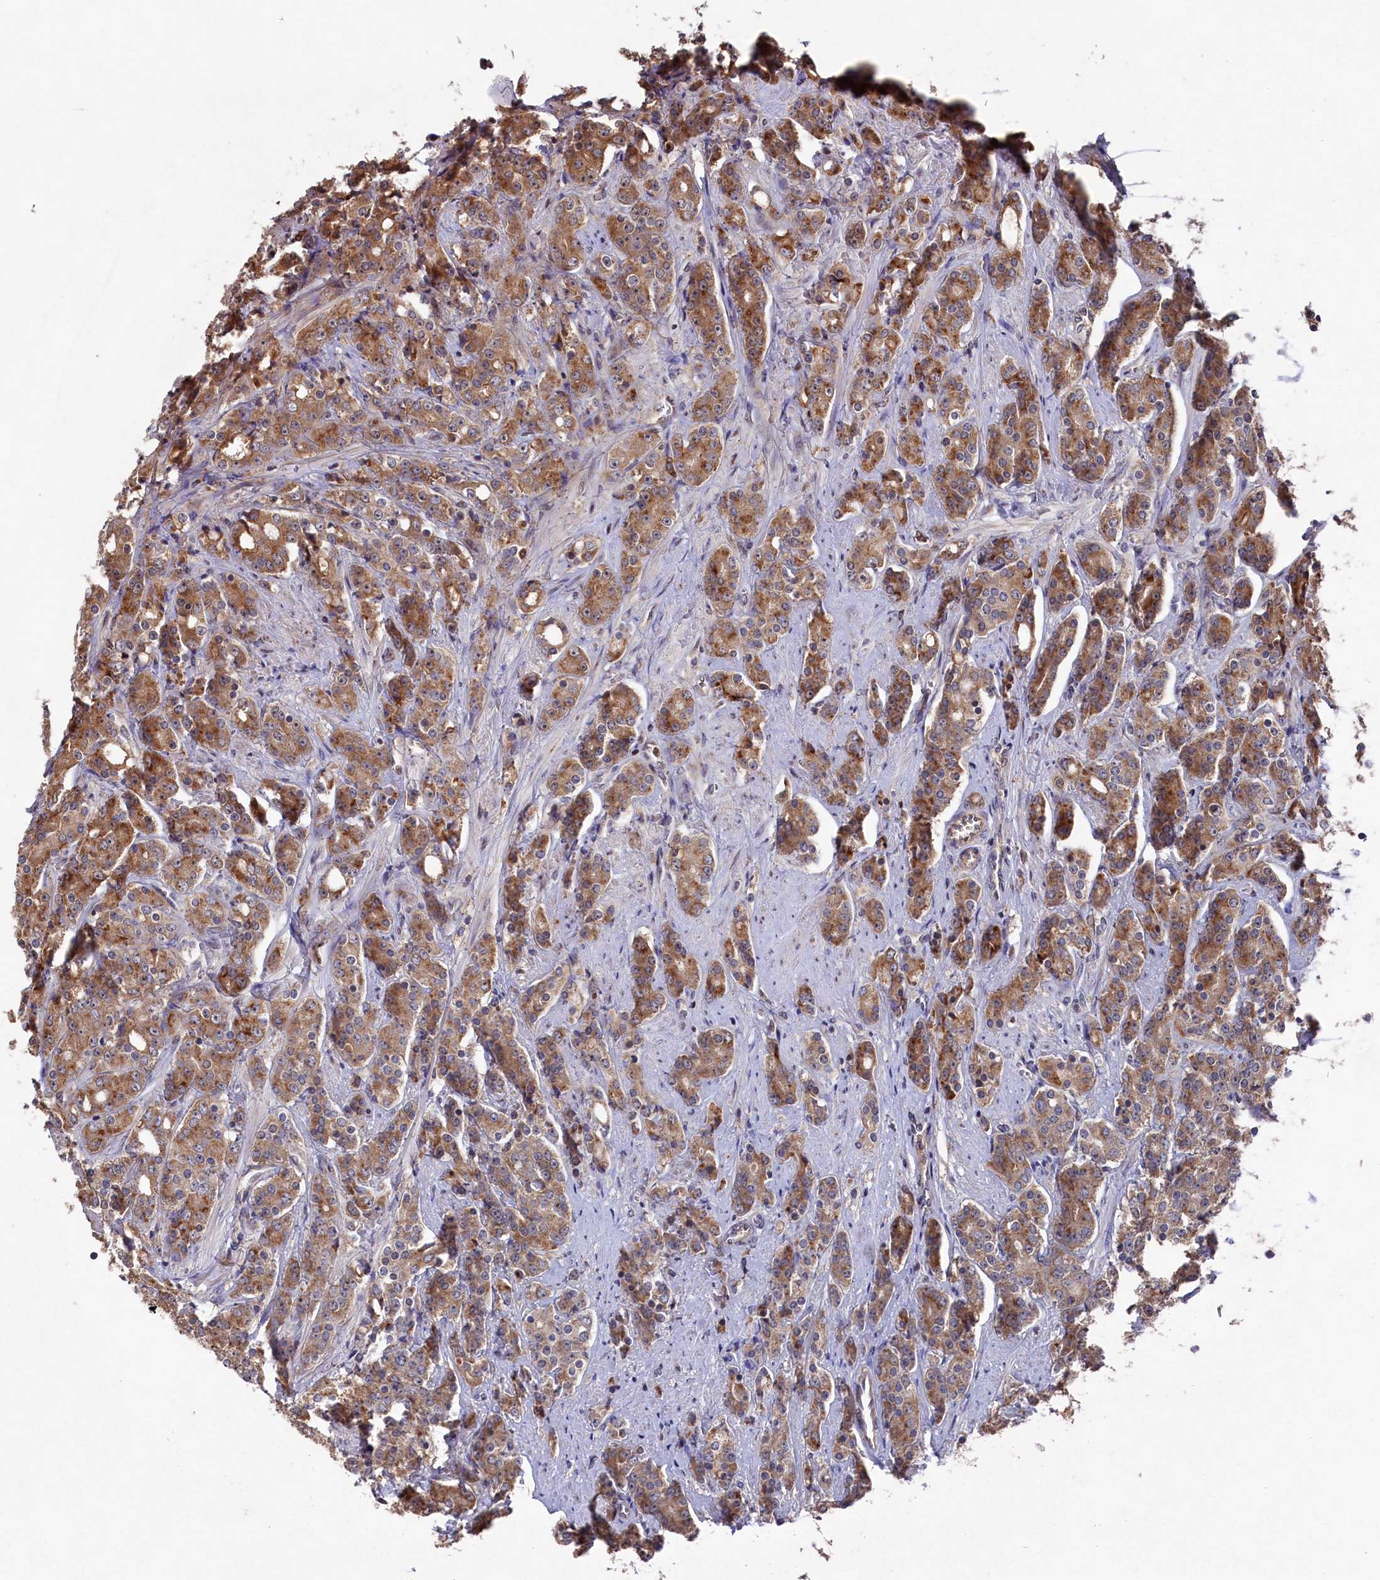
{"staining": {"intensity": "moderate", "quantity": ">75%", "location": "cytoplasmic/membranous"}, "tissue": "prostate cancer", "cell_type": "Tumor cells", "image_type": "cancer", "snomed": [{"axis": "morphology", "description": "Adenocarcinoma, High grade"}, {"axis": "topography", "description": "Prostate"}], "caption": "Brown immunohistochemical staining in adenocarcinoma (high-grade) (prostate) exhibits moderate cytoplasmic/membranous positivity in approximately >75% of tumor cells.", "gene": "NAA60", "patient": {"sex": "male", "age": 62}}